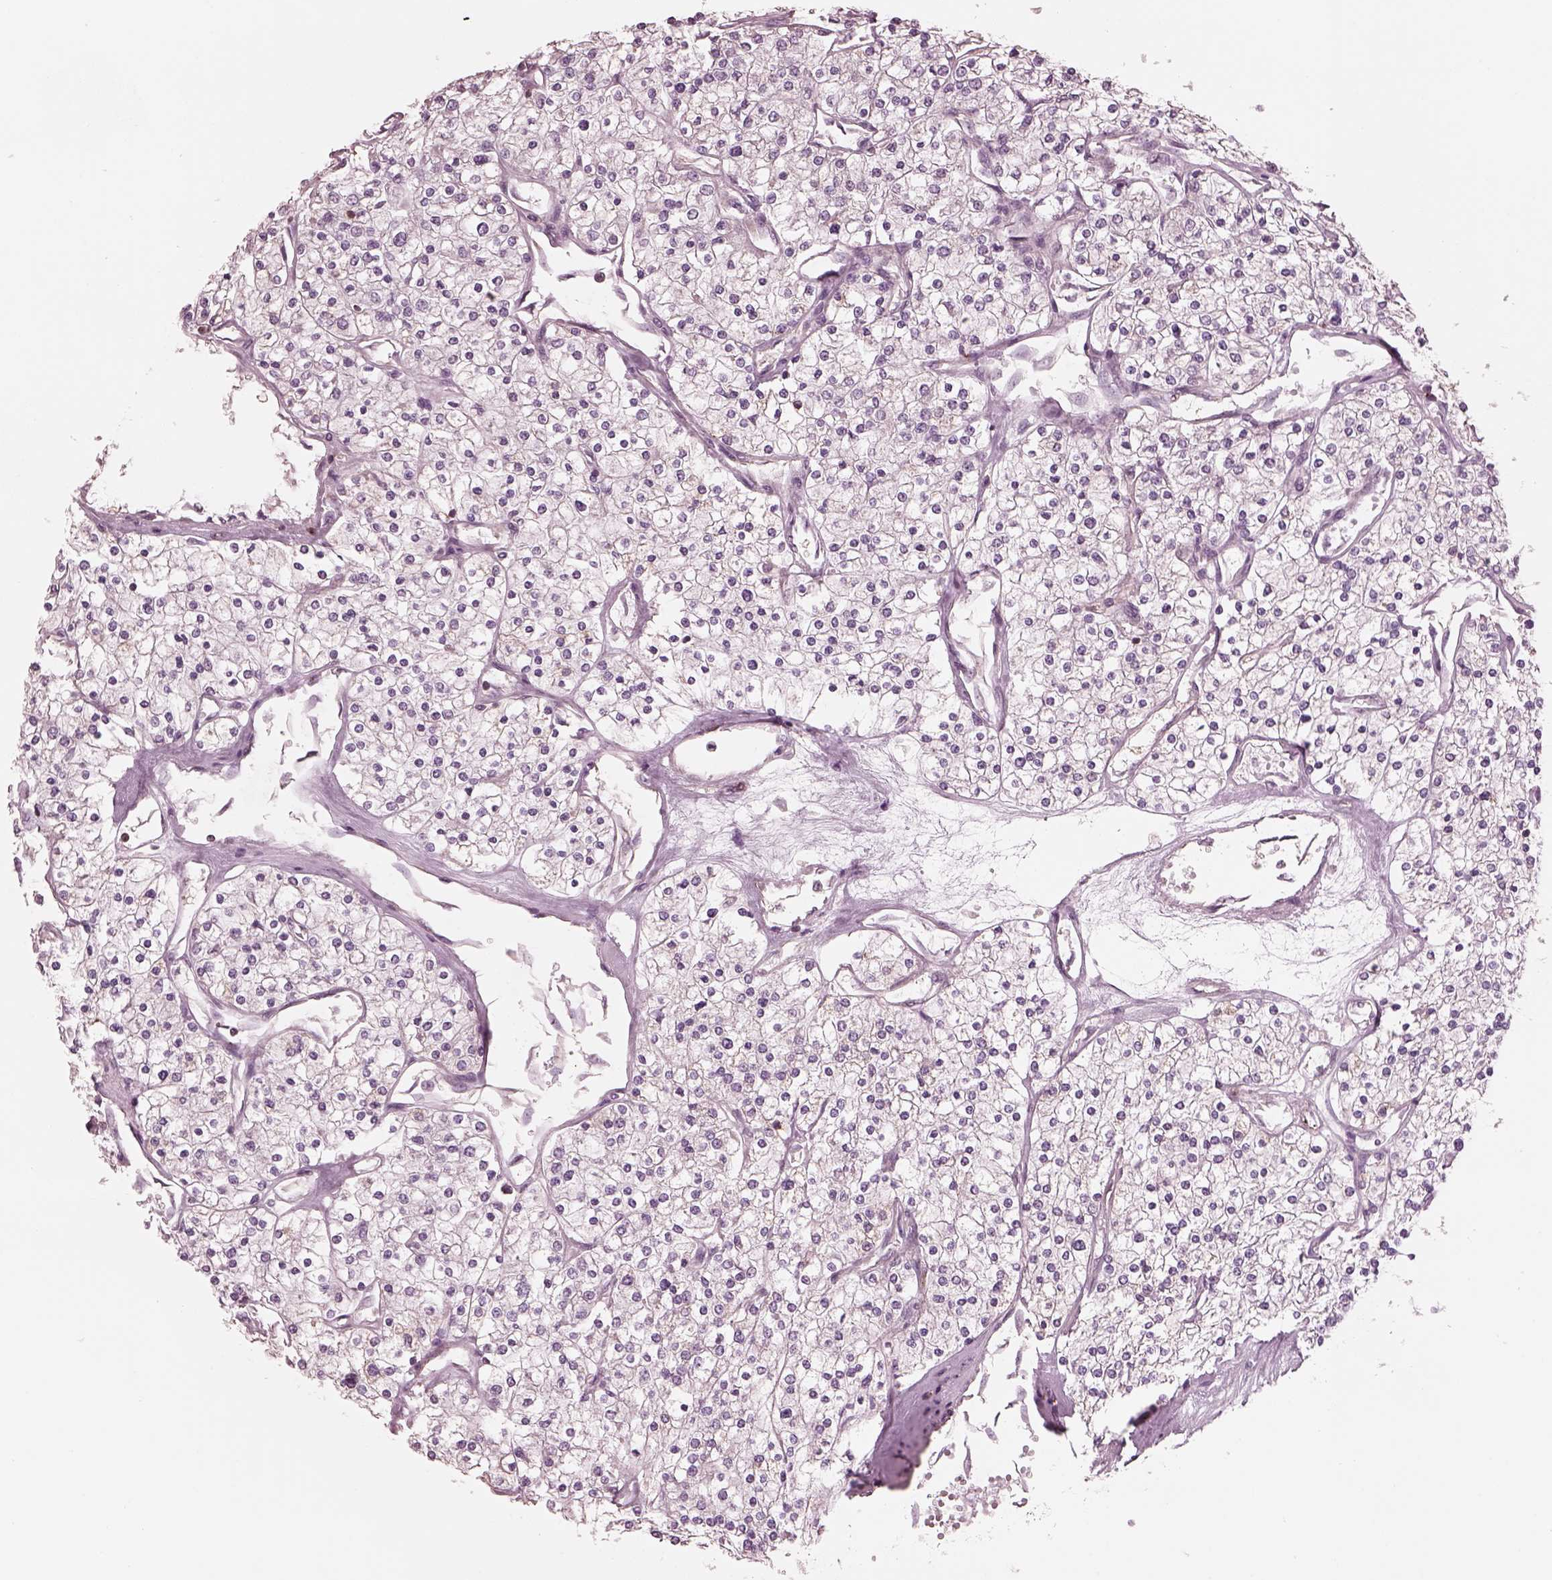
{"staining": {"intensity": "negative", "quantity": "none", "location": "none"}, "tissue": "renal cancer", "cell_type": "Tumor cells", "image_type": "cancer", "snomed": [{"axis": "morphology", "description": "Adenocarcinoma, NOS"}, {"axis": "topography", "description": "Kidney"}], "caption": "Immunohistochemistry of renal cancer demonstrates no staining in tumor cells.", "gene": "STK33", "patient": {"sex": "male", "age": 80}}